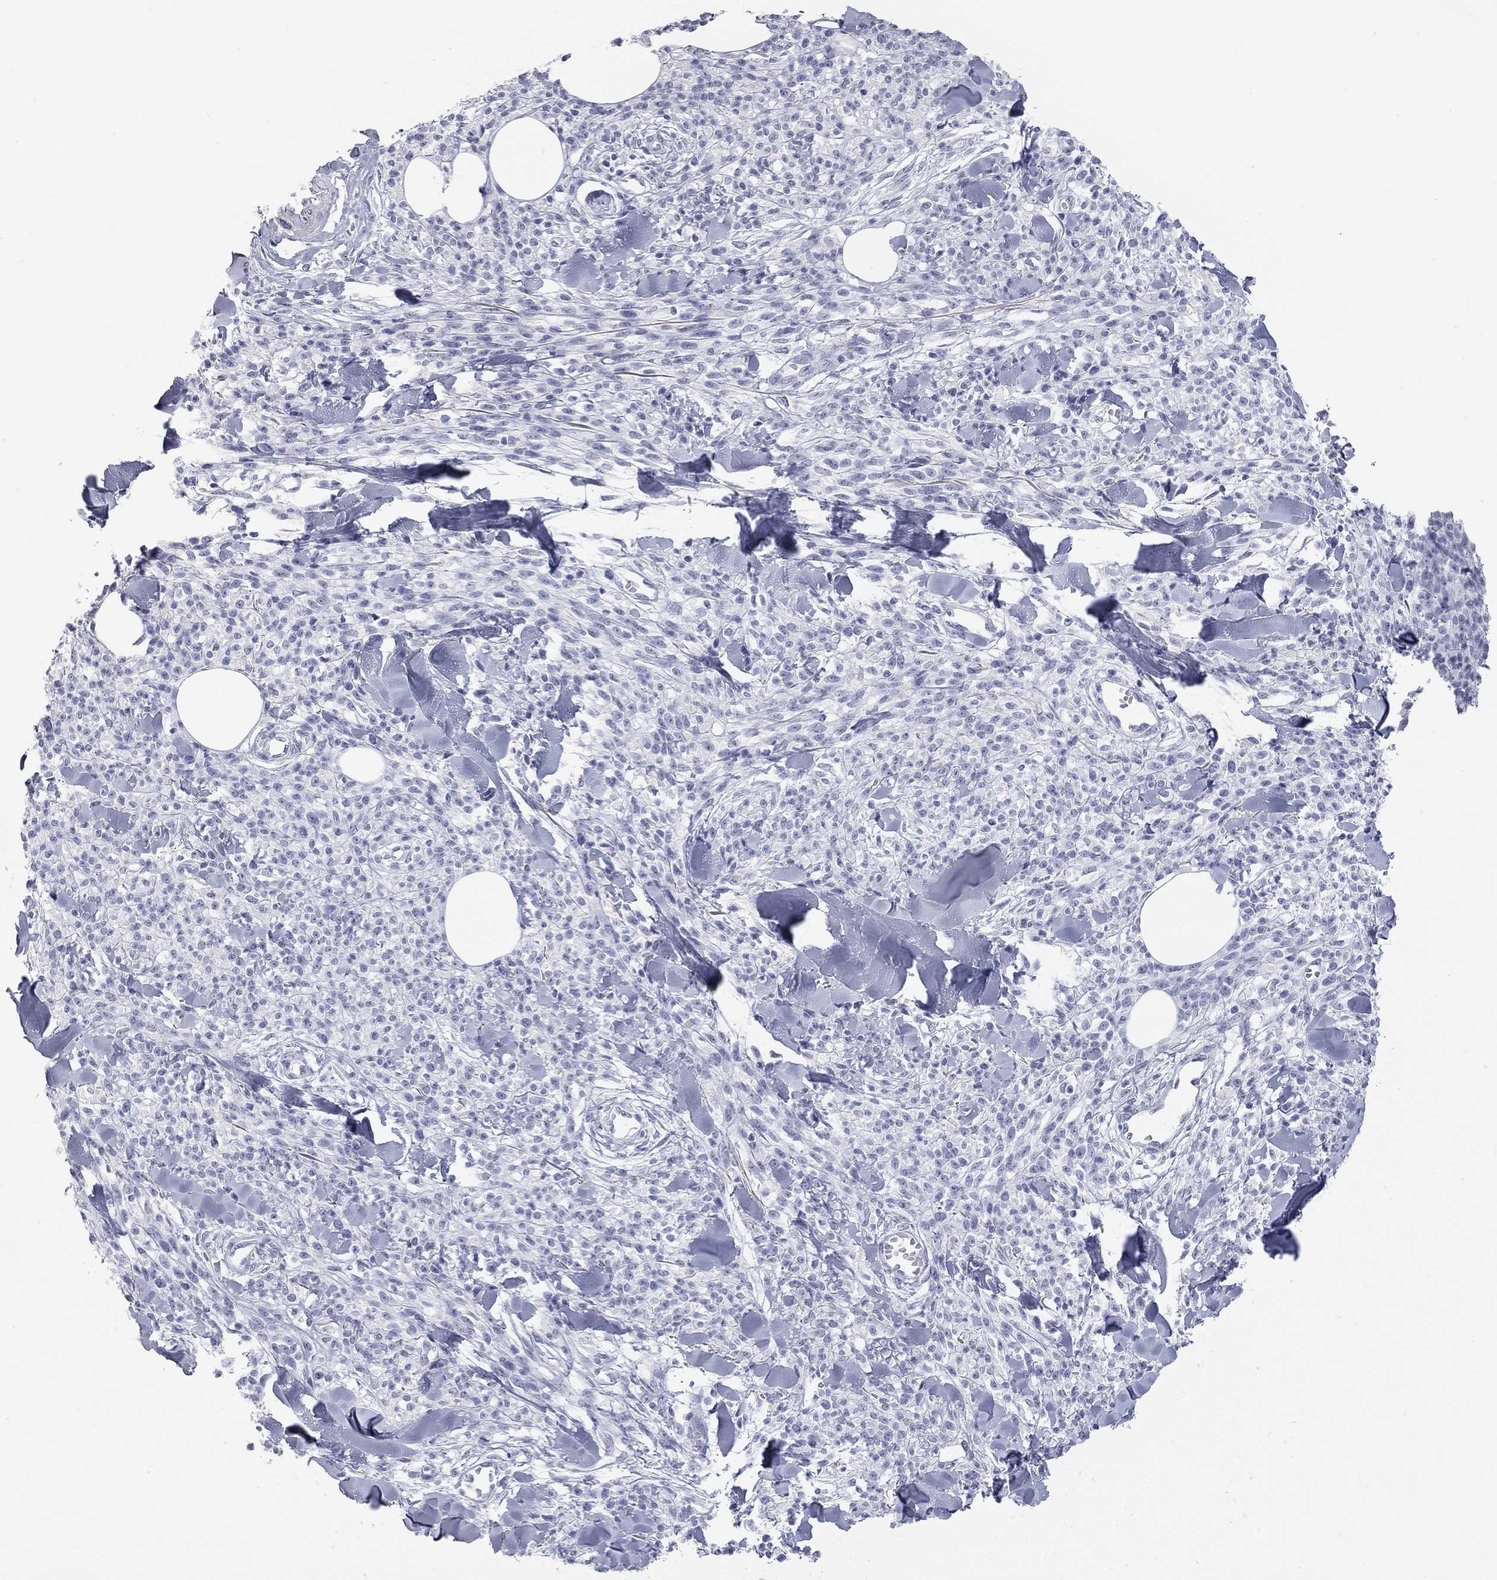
{"staining": {"intensity": "negative", "quantity": "none", "location": "none"}, "tissue": "melanoma", "cell_type": "Tumor cells", "image_type": "cancer", "snomed": [{"axis": "morphology", "description": "Malignant melanoma, NOS"}, {"axis": "topography", "description": "Skin"}, {"axis": "topography", "description": "Skin of trunk"}], "caption": "Immunohistochemical staining of human malignant melanoma demonstrates no significant staining in tumor cells. Nuclei are stained in blue.", "gene": "AK8", "patient": {"sex": "male", "age": 74}}